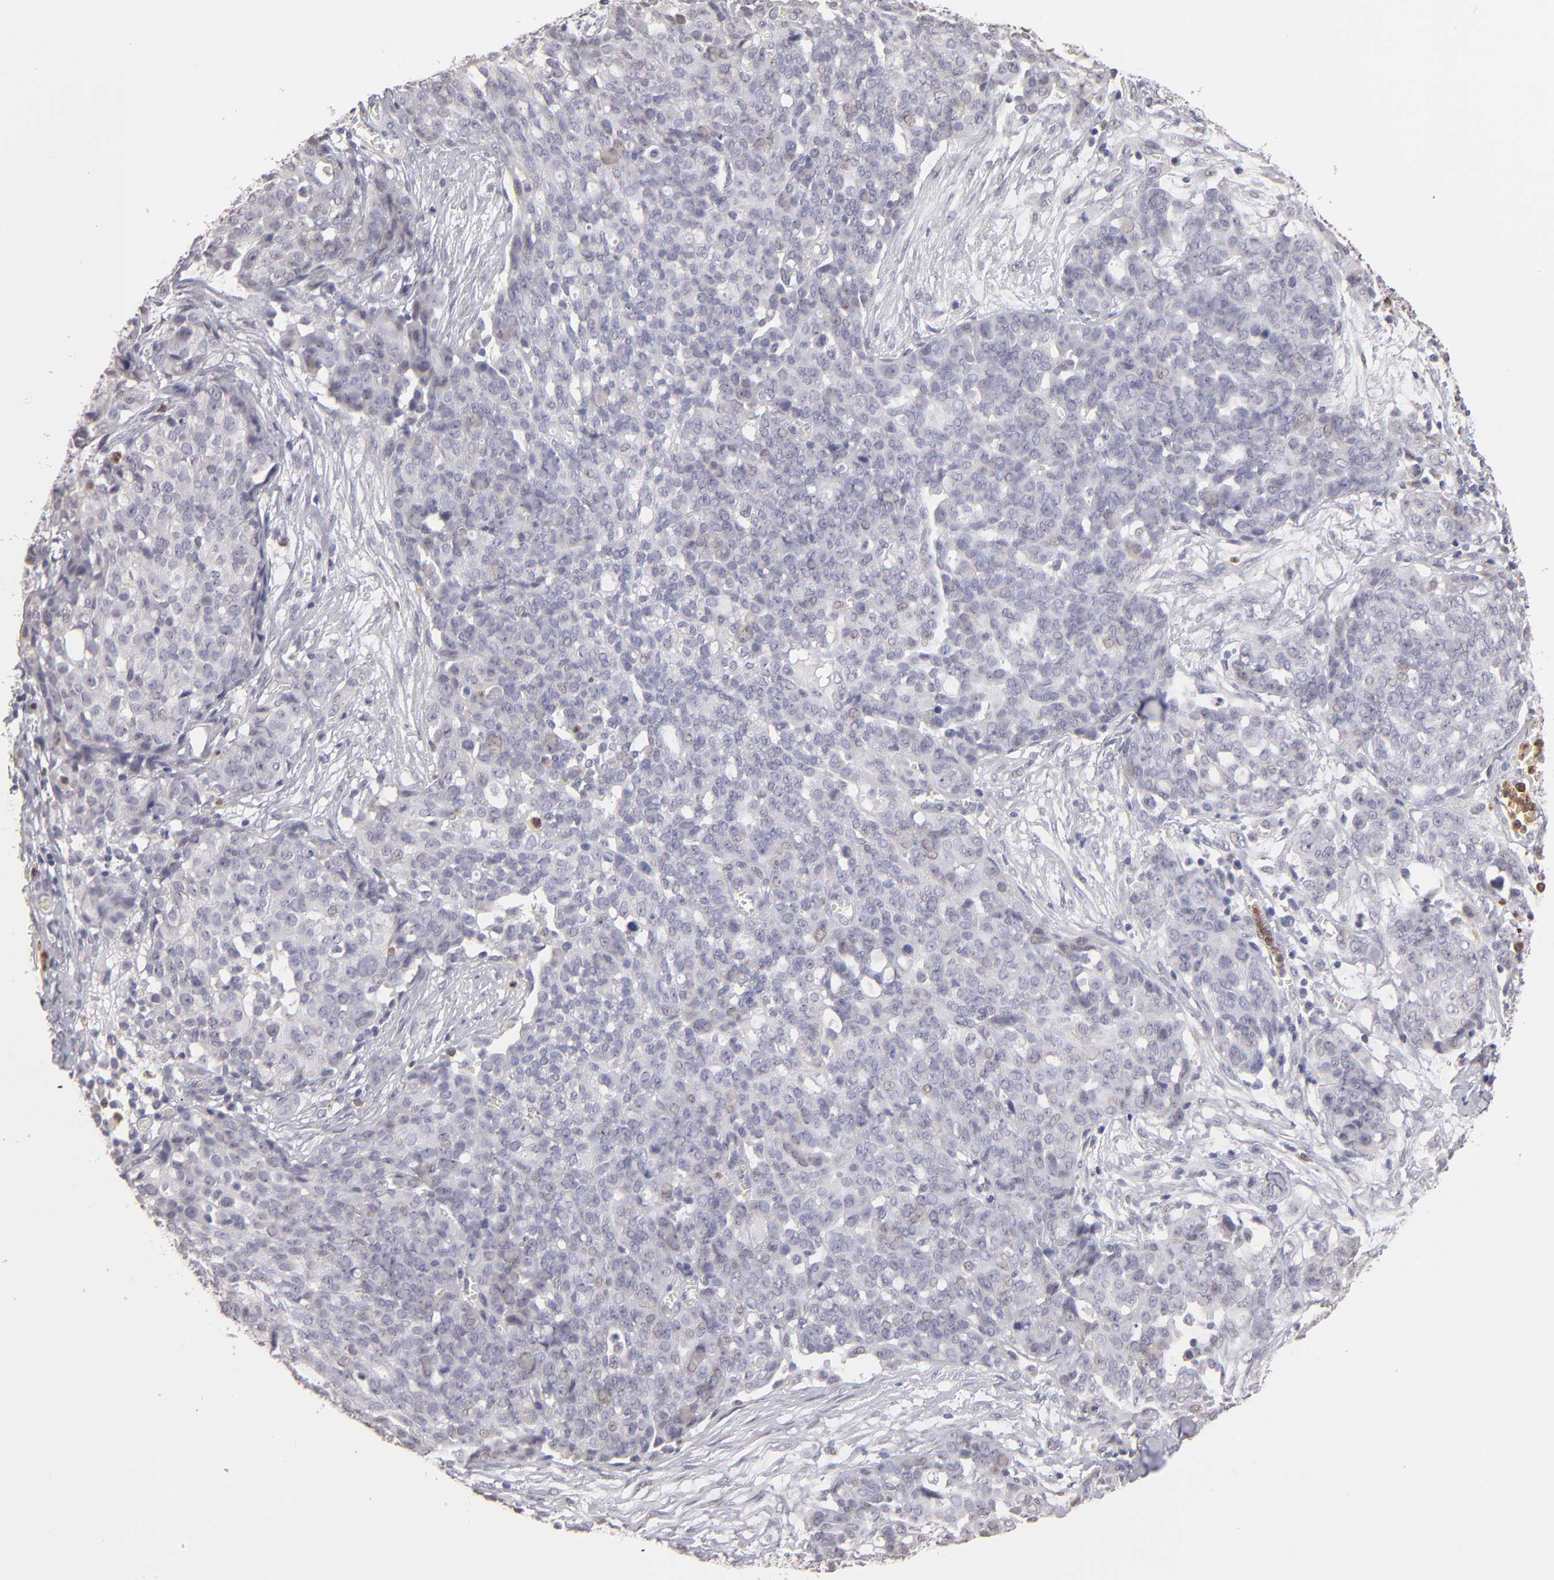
{"staining": {"intensity": "weak", "quantity": "<25%", "location": "nuclear"}, "tissue": "ovarian cancer", "cell_type": "Tumor cells", "image_type": "cancer", "snomed": [{"axis": "morphology", "description": "Cystadenocarcinoma, serous, NOS"}, {"axis": "topography", "description": "Soft tissue"}, {"axis": "topography", "description": "Ovary"}], "caption": "High power microscopy micrograph of an immunohistochemistry (IHC) image of serous cystadenocarcinoma (ovarian), revealing no significant staining in tumor cells.", "gene": "MGAM", "patient": {"sex": "female", "age": 57}}